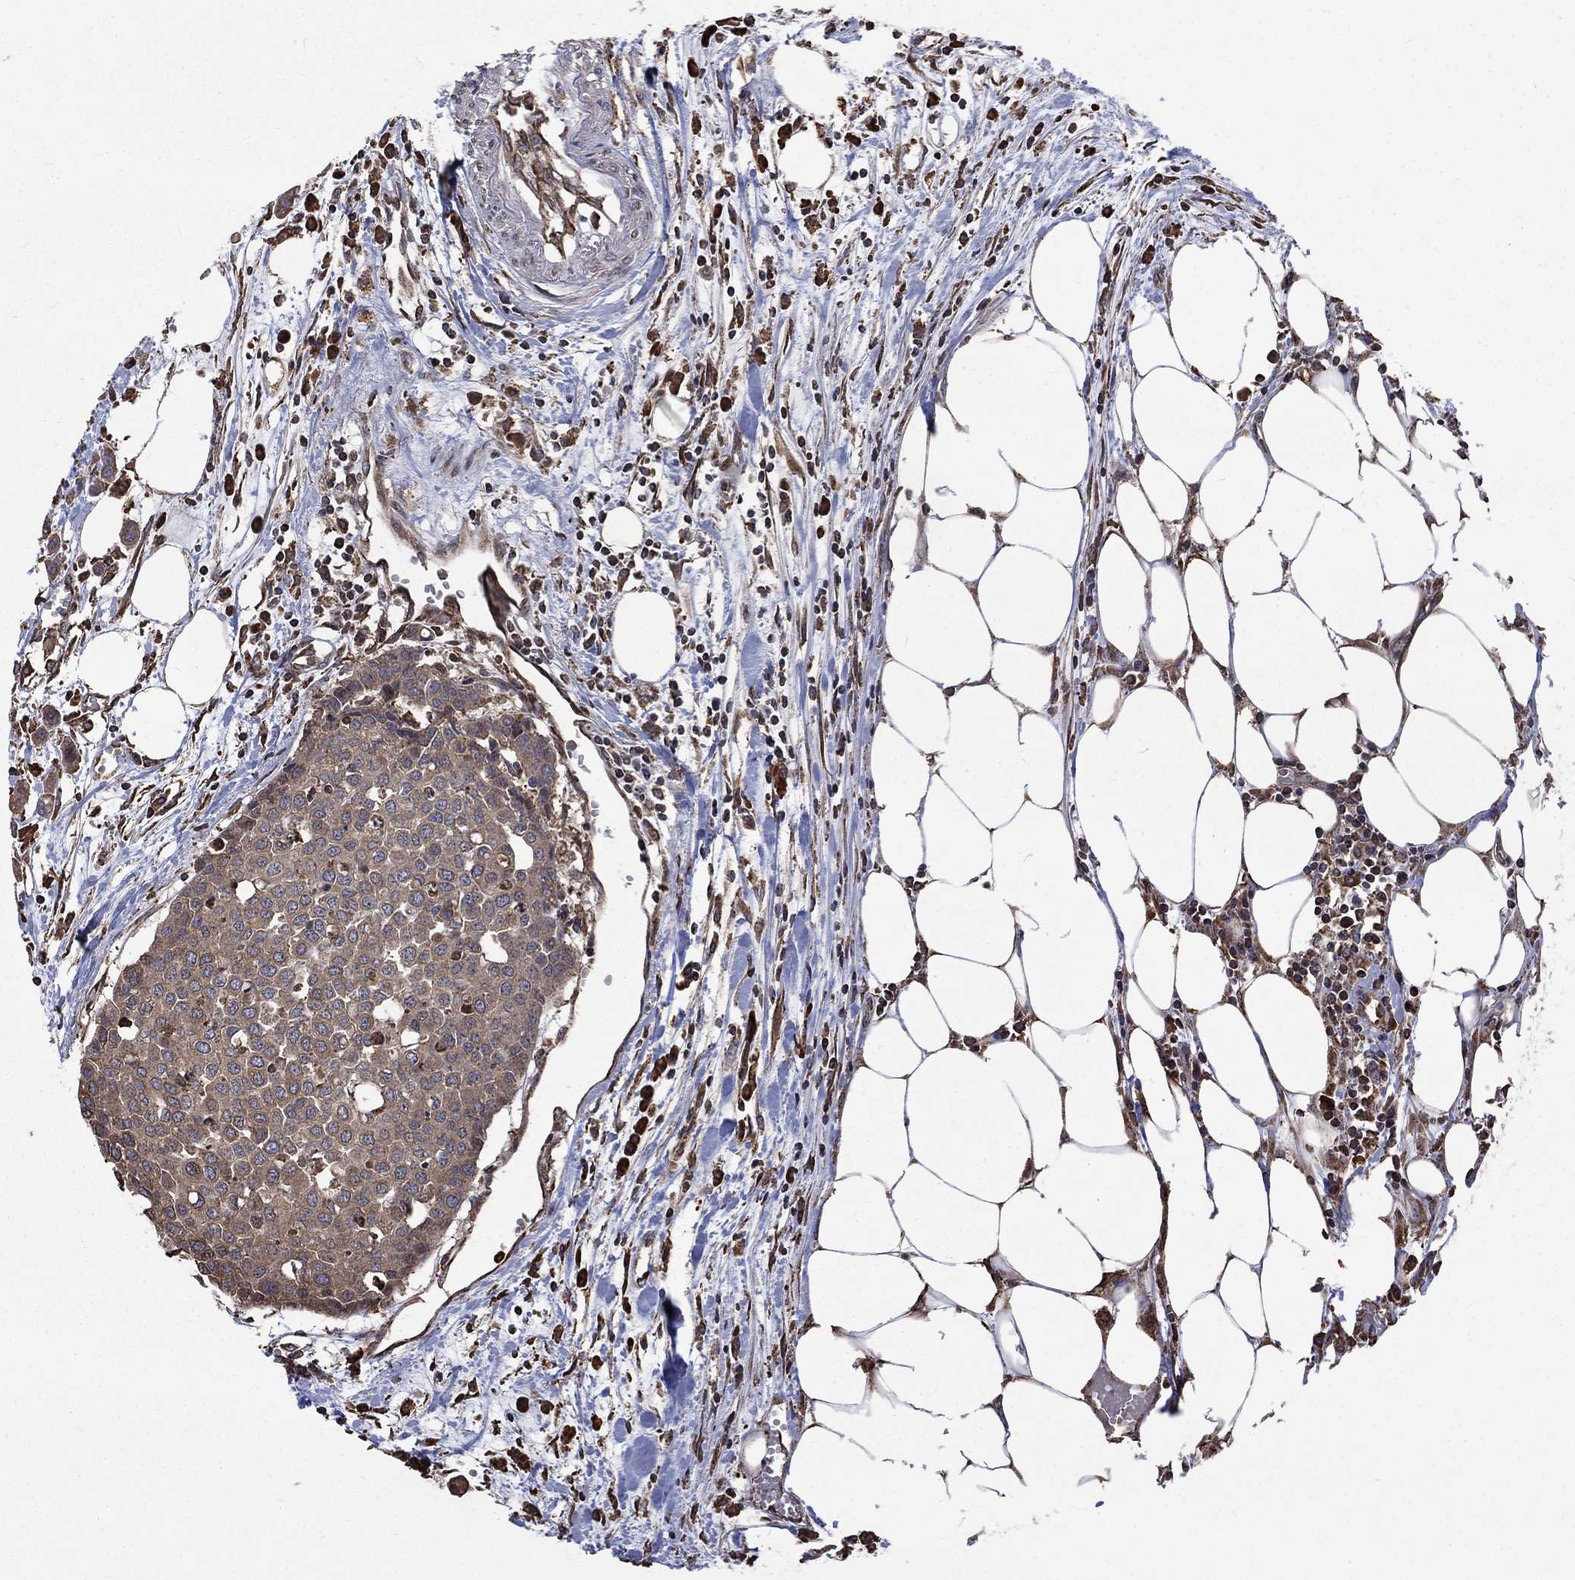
{"staining": {"intensity": "weak", "quantity": "25%-75%", "location": "cytoplasmic/membranous"}, "tissue": "carcinoid", "cell_type": "Tumor cells", "image_type": "cancer", "snomed": [{"axis": "morphology", "description": "Carcinoid, malignant, NOS"}, {"axis": "topography", "description": "Colon"}], "caption": "Weak cytoplasmic/membranous positivity is appreciated in approximately 25%-75% of tumor cells in carcinoid (malignant).", "gene": "ESRRA", "patient": {"sex": "male", "age": 81}}